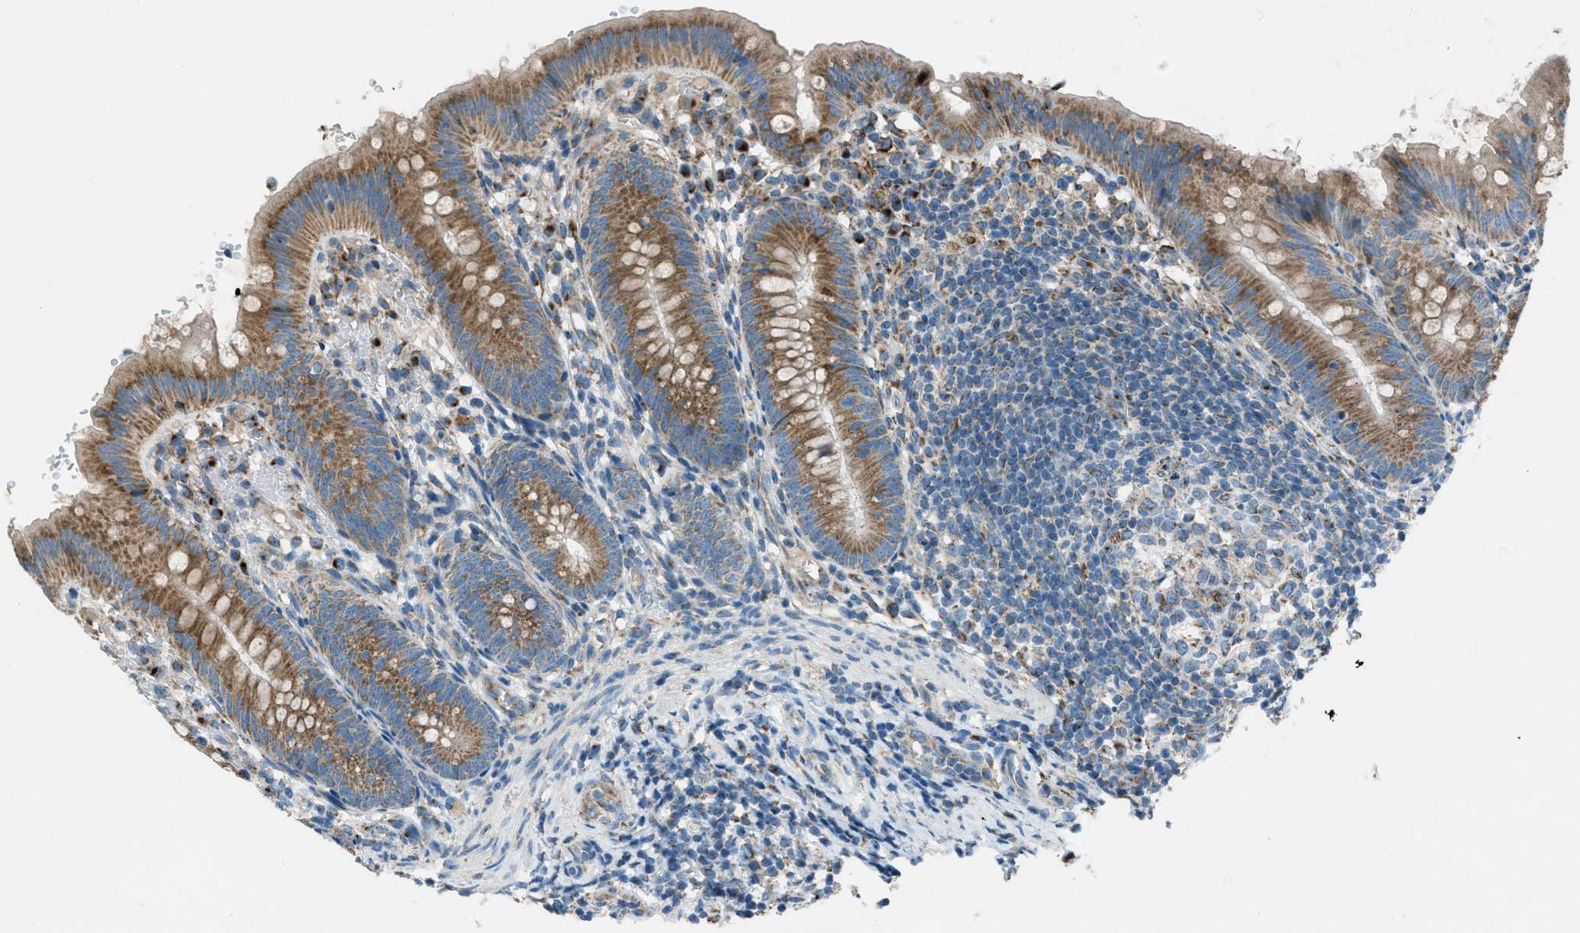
{"staining": {"intensity": "moderate", "quantity": ">75%", "location": "cytoplasmic/membranous"}, "tissue": "appendix", "cell_type": "Glandular cells", "image_type": "normal", "snomed": [{"axis": "morphology", "description": "Normal tissue, NOS"}, {"axis": "topography", "description": "Appendix"}], "caption": "Immunohistochemistry (IHC) (DAB) staining of benign human appendix exhibits moderate cytoplasmic/membranous protein expression in about >75% of glandular cells.", "gene": "BCKDK", "patient": {"sex": "male", "age": 1}}